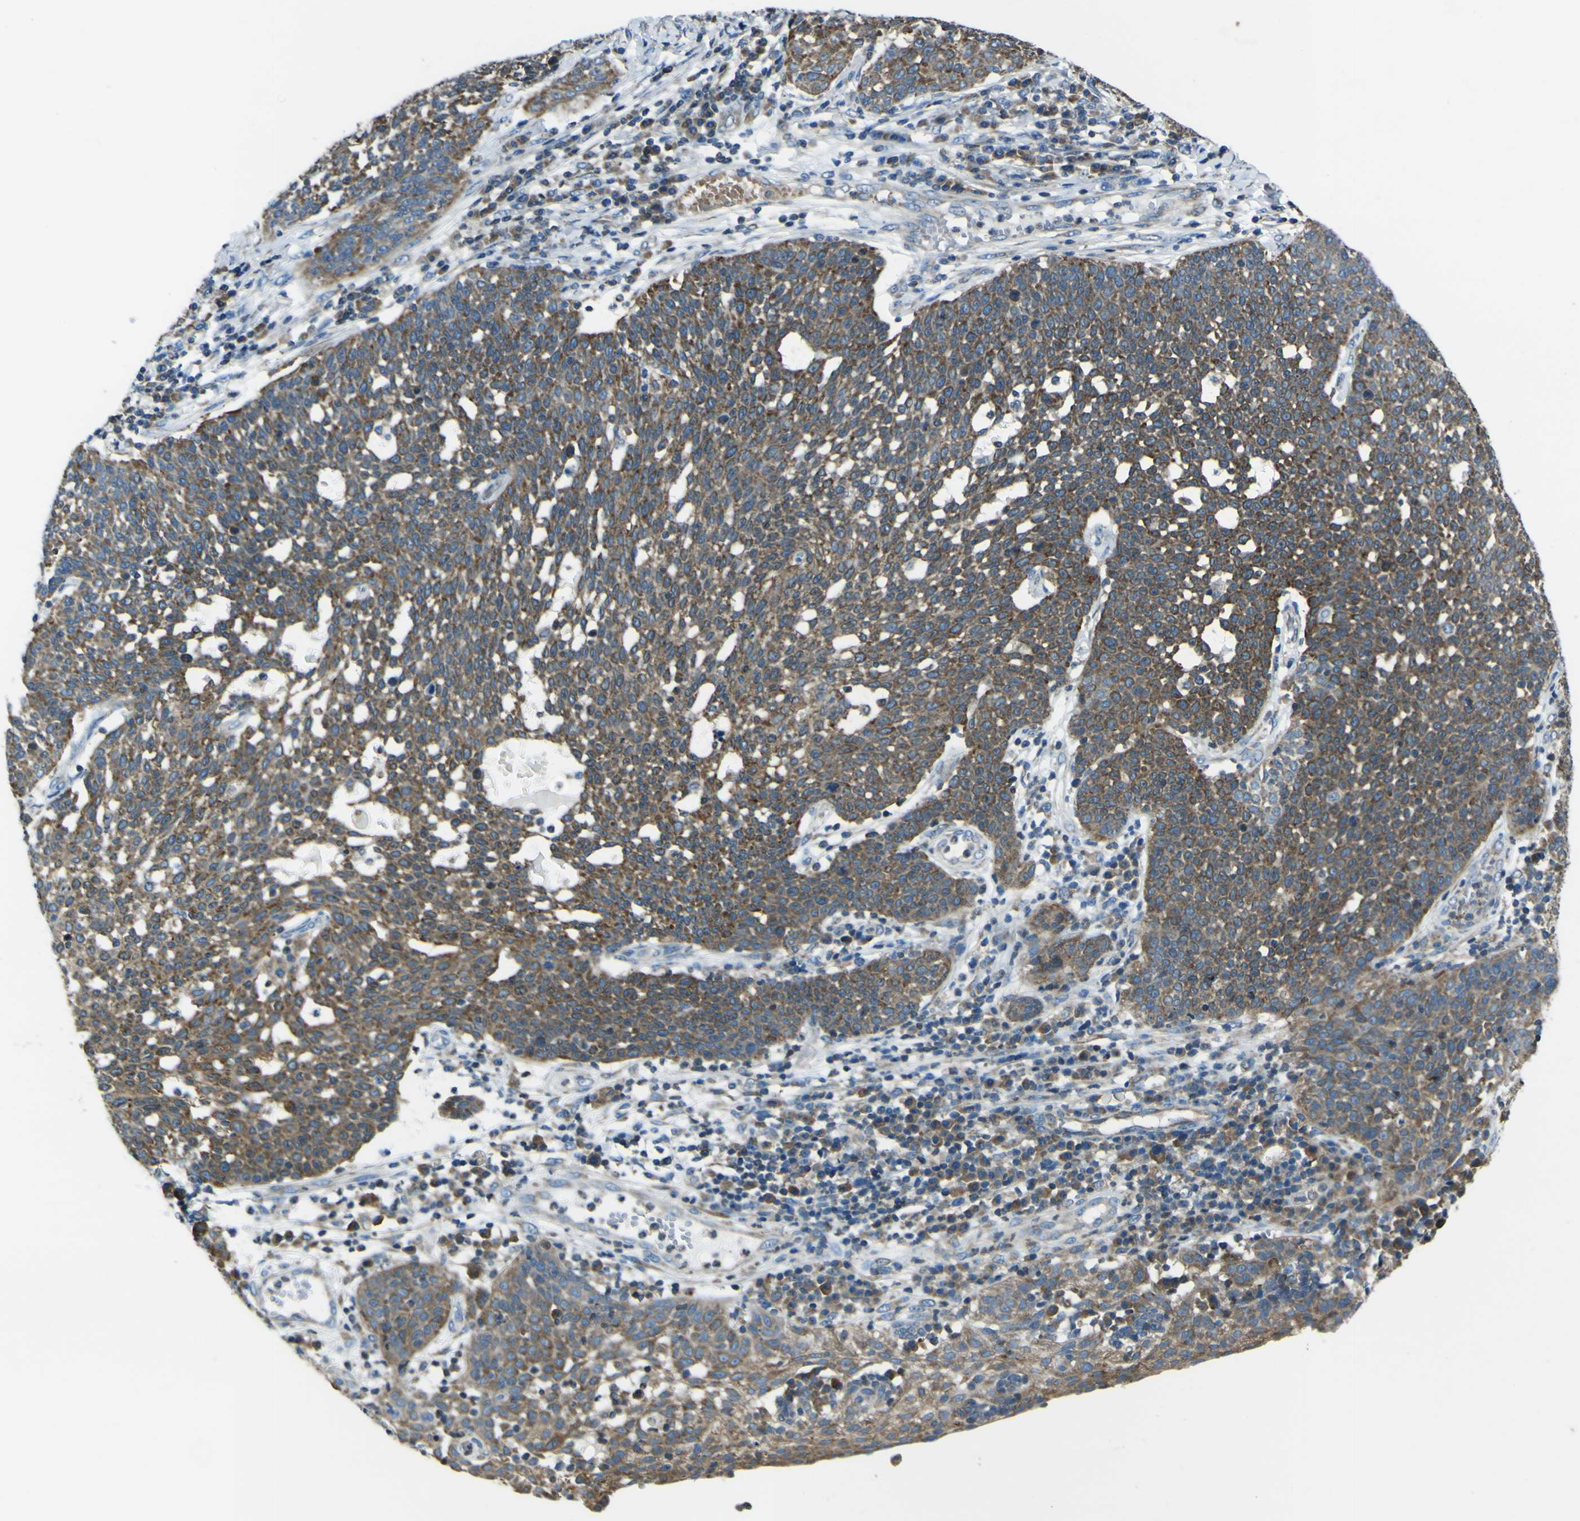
{"staining": {"intensity": "moderate", "quantity": ">75%", "location": "cytoplasmic/membranous"}, "tissue": "cervical cancer", "cell_type": "Tumor cells", "image_type": "cancer", "snomed": [{"axis": "morphology", "description": "Squamous cell carcinoma, NOS"}, {"axis": "topography", "description": "Cervix"}], "caption": "Moderate cytoplasmic/membranous positivity is present in about >75% of tumor cells in squamous cell carcinoma (cervical).", "gene": "STIM1", "patient": {"sex": "female", "age": 34}}